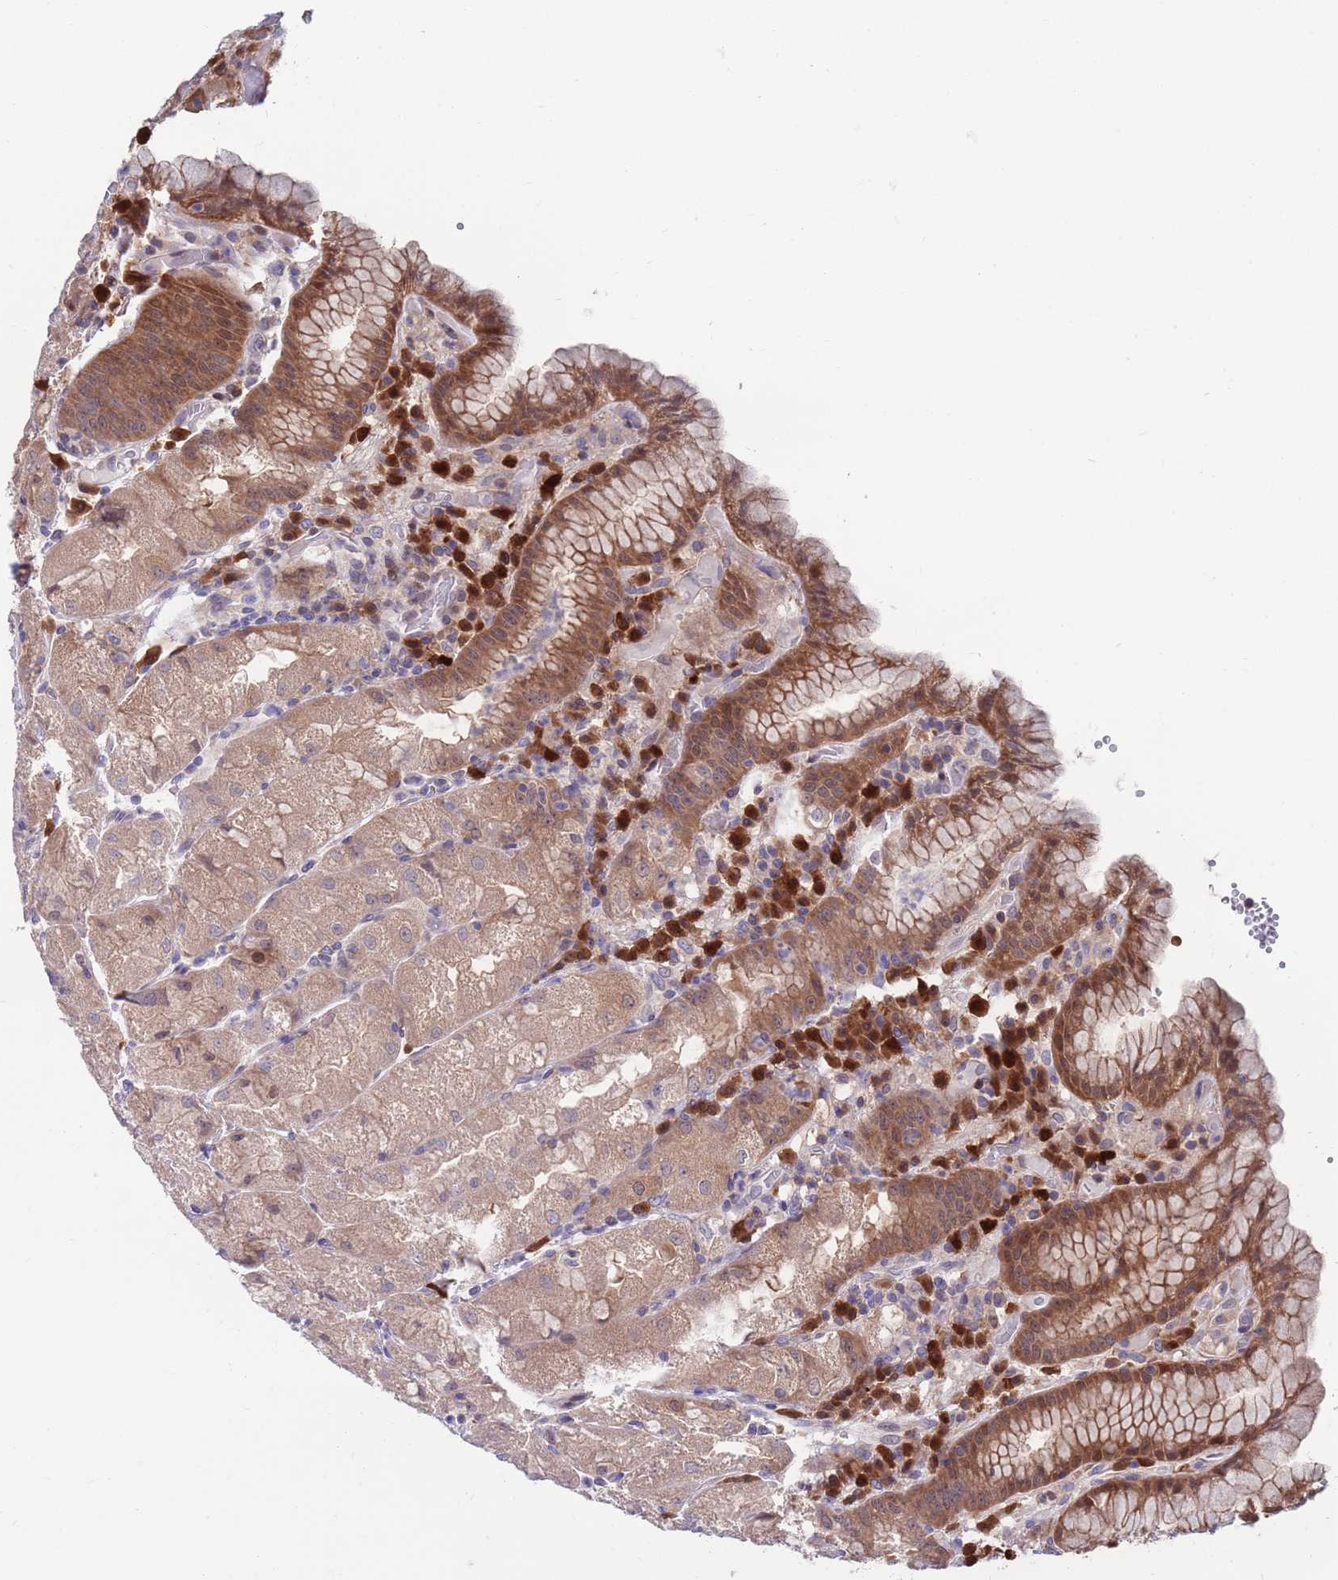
{"staining": {"intensity": "moderate", "quantity": "25%-75%", "location": "cytoplasmic/membranous"}, "tissue": "stomach", "cell_type": "Glandular cells", "image_type": "normal", "snomed": [{"axis": "morphology", "description": "Normal tissue, NOS"}, {"axis": "topography", "description": "Stomach, upper"}], "caption": "This photomicrograph shows benign stomach stained with immunohistochemistry (IHC) to label a protein in brown. The cytoplasmic/membranous of glandular cells show moderate positivity for the protein. Nuclei are counter-stained blue.", "gene": "KLHL29", "patient": {"sex": "male", "age": 52}}